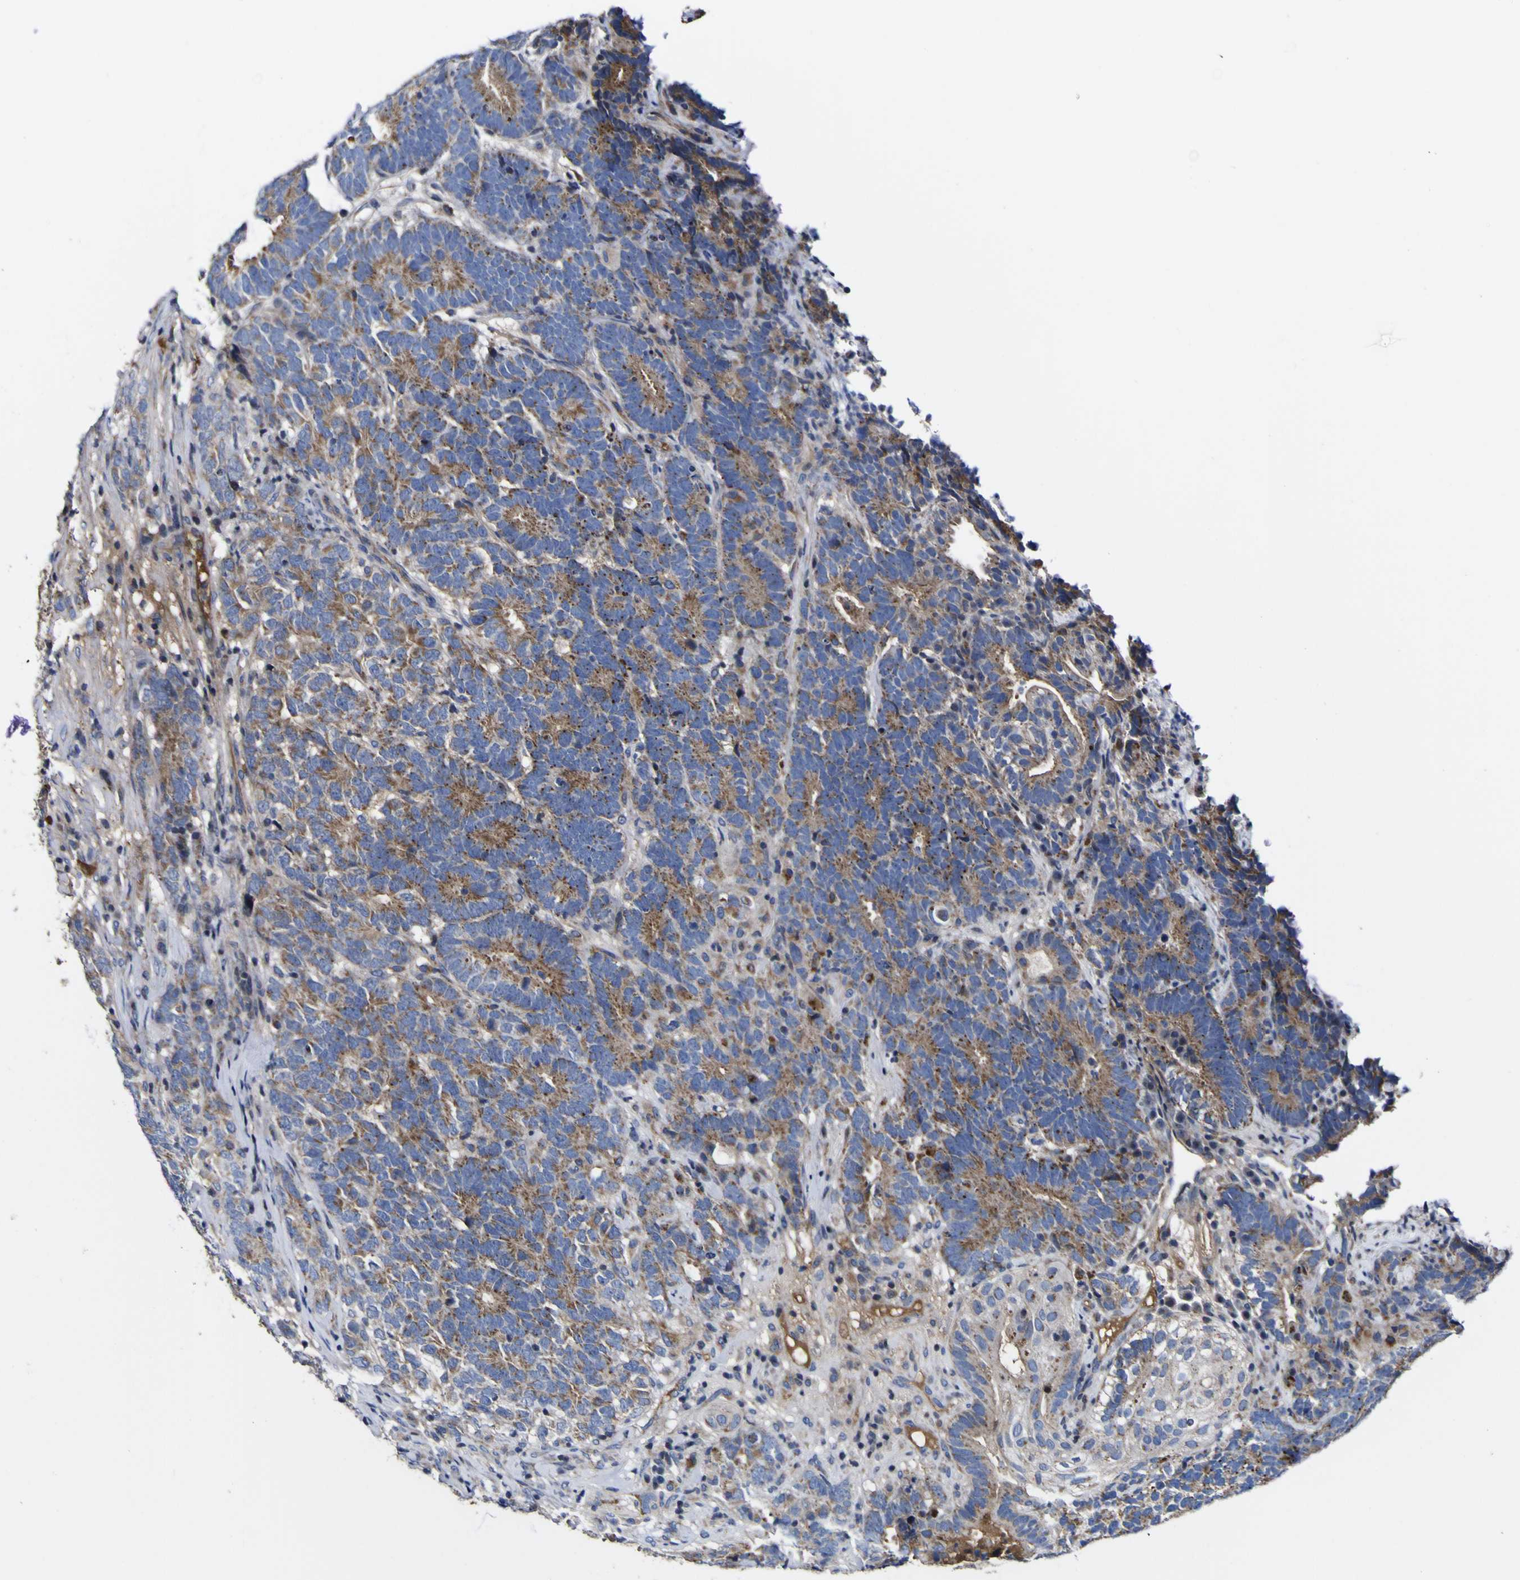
{"staining": {"intensity": "moderate", "quantity": ">75%", "location": "cytoplasmic/membranous"}, "tissue": "testis cancer", "cell_type": "Tumor cells", "image_type": "cancer", "snomed": [{"axis": "morphology", "description": "Carcinoma, Embryonal, NOS"}, {"axis": "topography", "description": "Testis"}], "caption": "IHC (DAB) staining of human embryonal carcinoma (testis) demonstrates moderate cytoplasmic/membranous protein expression in about >75% of tumor cells.", "gene": "CCDC90B", "patient": {"sex": "male", "age": 26}}